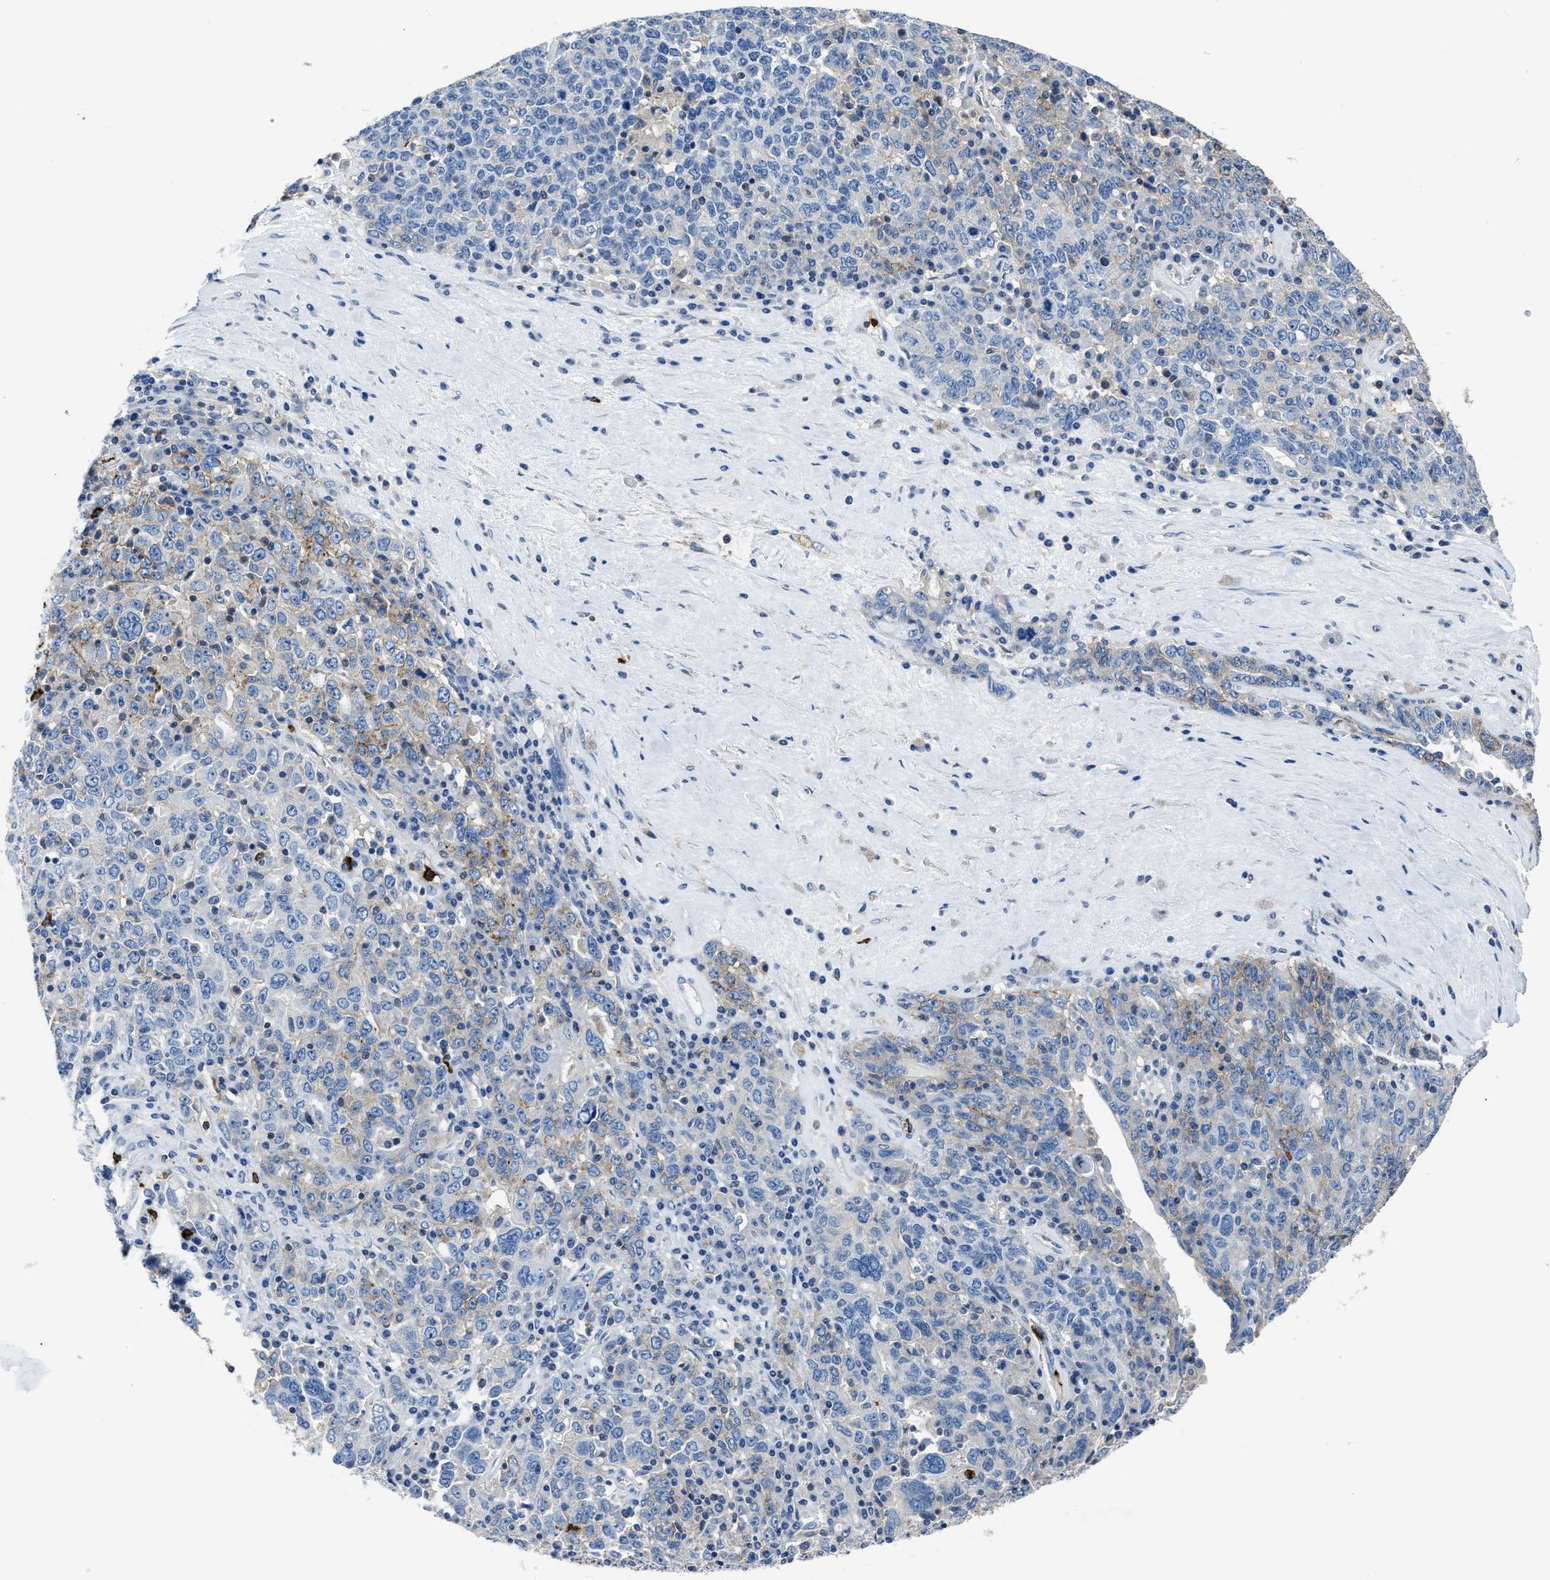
{"staining": {"intensity": "weak", "quantity": "<25%", "location": "cytoplasmic/membranous"}, "tissue": "ovarian cancer", "cell_type": "Tumor cells", "image_type": "cancer", "snomed": [{"axis": "morphology", "description": "Carcinoma, endometroid"}, {"axis": "topography", "description": "Ovary"}], "caption": "Immunohistochemistry photomicrograph of human ovarian cancer stained for a protein (brown), which exhibits no staining in tumor cells.", "gene": "TRAF6", "patient": {"sex": "female", "age": 62}}